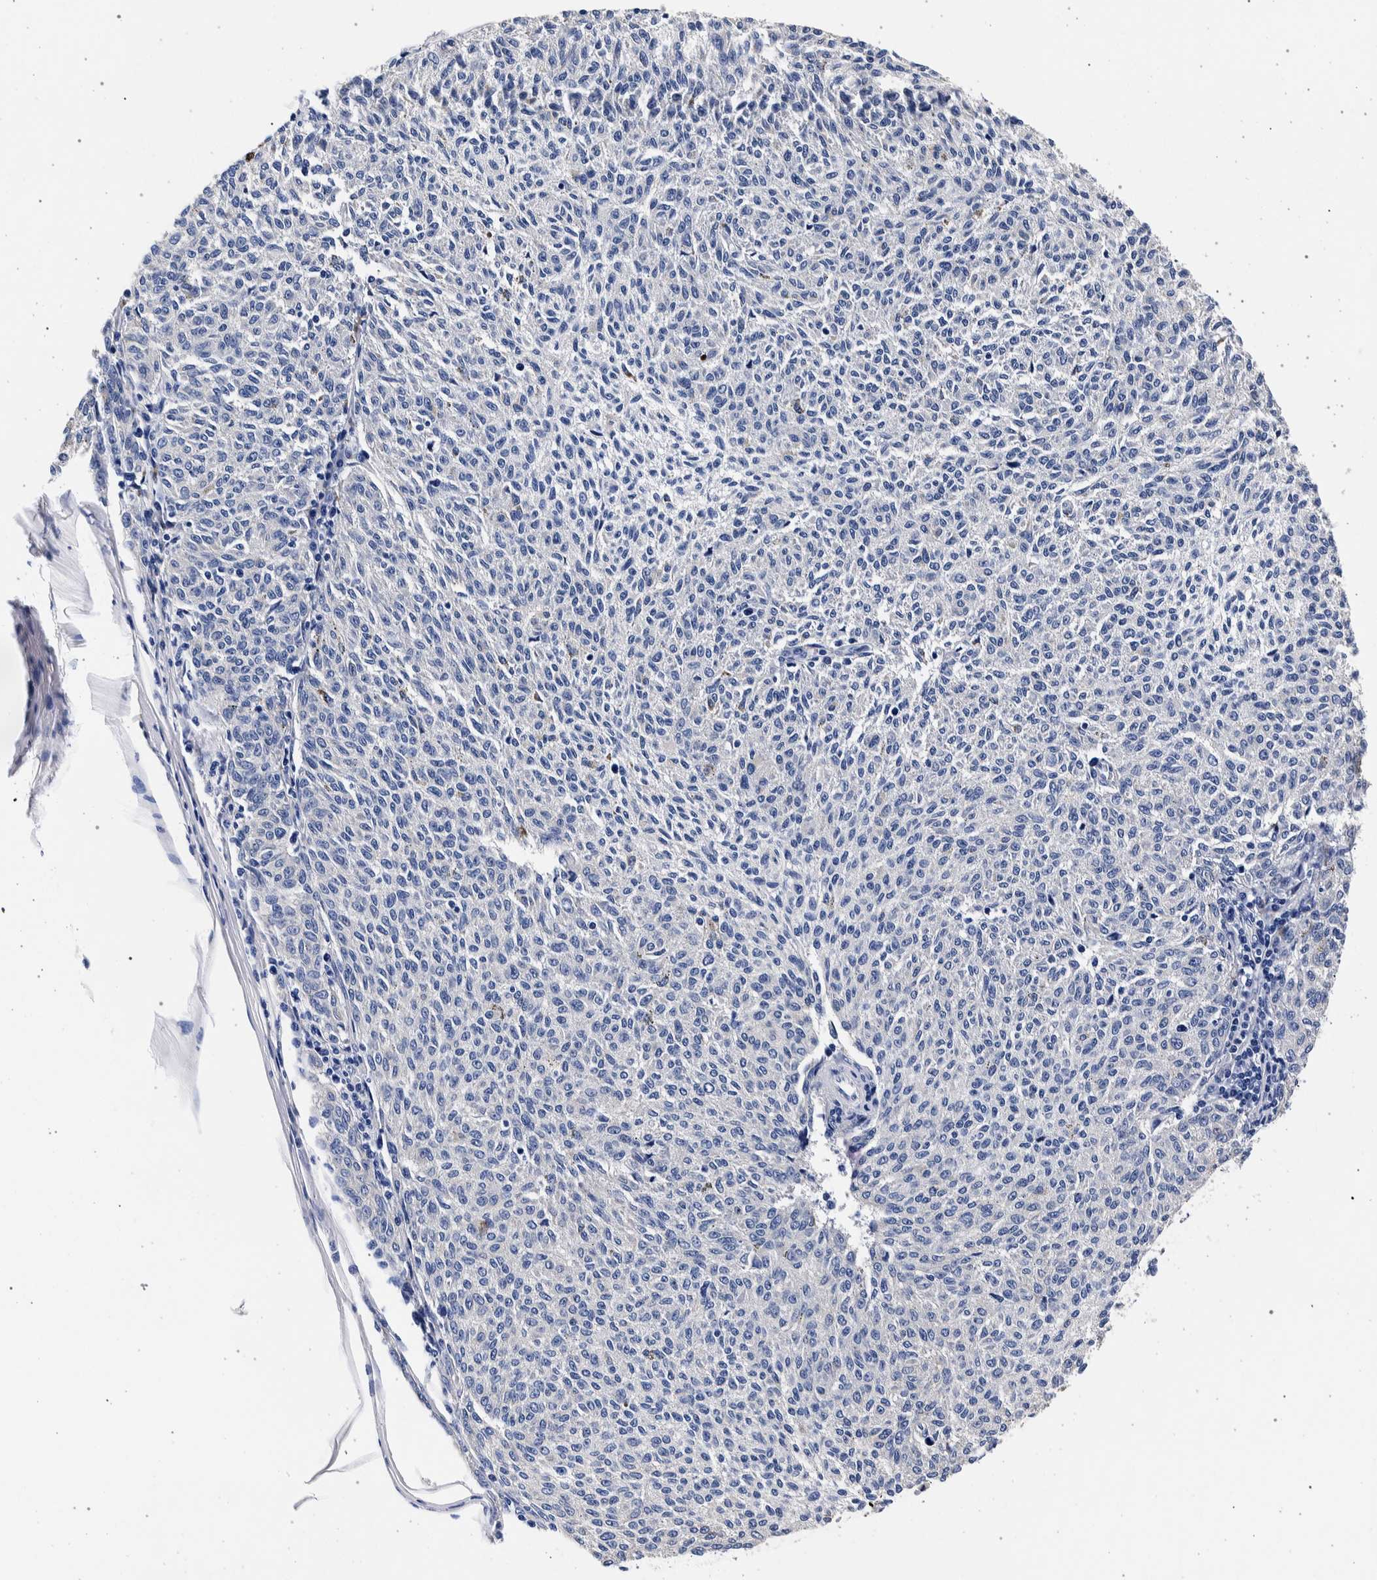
{"staining": {"intensity": "negative", "quantity": "none", "location": "none"}, "tissue": "melanoma", "cell_type": "Tumor cells", "image_type": "cancer", "snomed": [{"axis": "morphology", "description": "Malignant melanoma, NOS"}, {"axis": "topography", "description": "Skin"}], "caption": "Immunohistochemistry (IHC) image of neoplastic tissue: melanoma stained with DAB exhibits no significant protein staining in tumor cells. (Brightfield microscopy of DAB (3,3'-diaminobenzidine) IHC at high magnification).", "gene": "NIBAN2", "patient": {"sex": "female", "age": 72}}